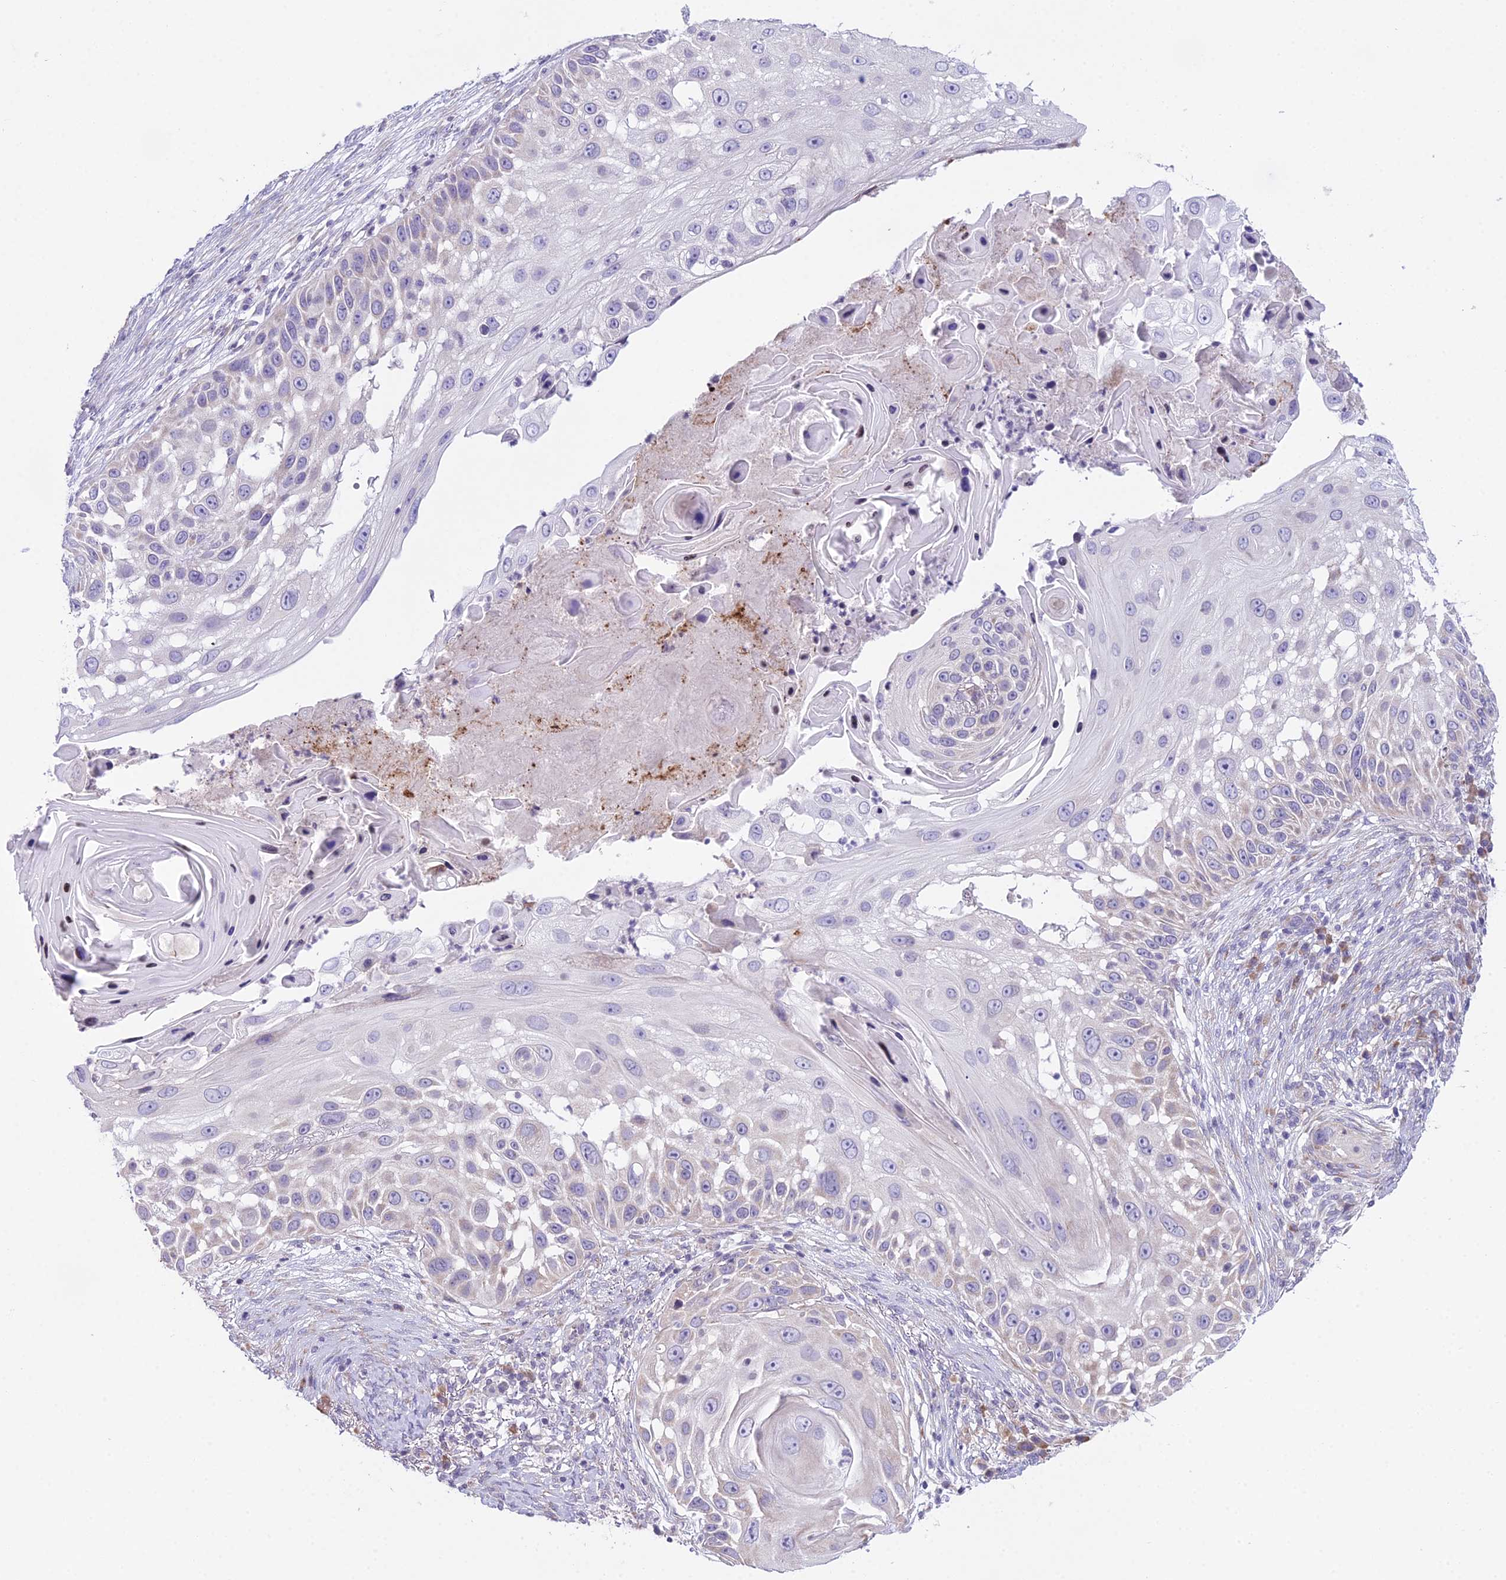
{"staining": {"intensity": "weak", "quantity": "<25%", "location": "cytoplasmic/membranous"}, "tissue": "skin cancer", "cell_type": "Tumor cells", "image_type": "cancer", "snomed": [{"axis": "morphology", "description": "Squamous cell carcinoma, NOS"}, {"axis": "topography", "description": "Skin"}], "caption": "A micrograph of human skin cancer is negative for staining in tumor cells. (DAB immunohistochemistry (IHC) with hematoxylin counter stain).", "gene": "RPS26", "patient": {"sex": "female", "age": 44}}